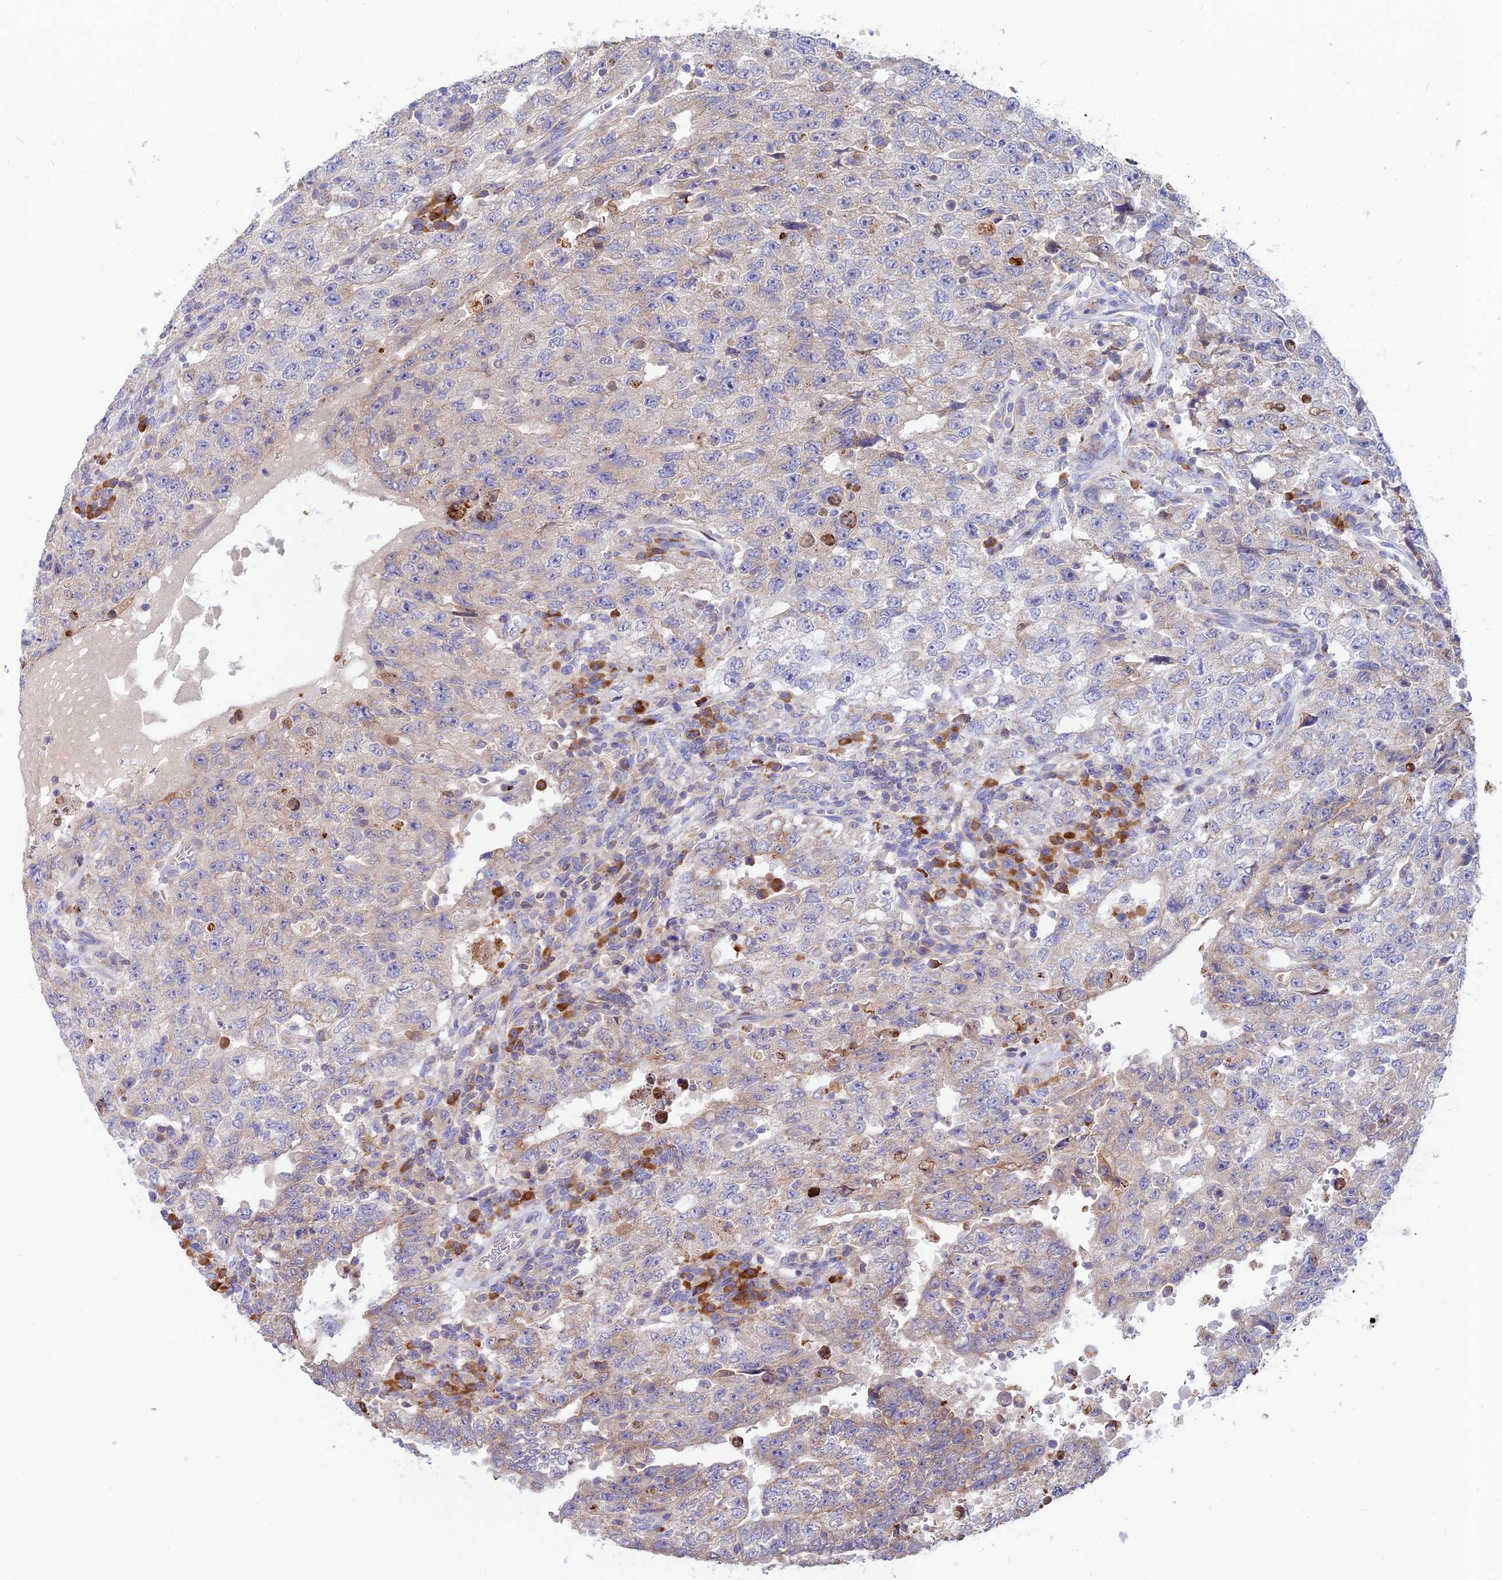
{"staining": {"intensity": "negative", "quantity": "none", "location": "none"}, "tissue": "testis cancer", "cell_type": "Tumor cells", "image_type": "cancer", "snomed": [{"axis": "morphology", "description": "Carcinoma, Embryonal, NOS"}, {"axis": "topography", "description": "Testis"}], "caption": "IHC of human testis cancer (embryonal carcinoma) displays no staining in tumor cells.", "gene": "DENND2D", "patient": {"sex": "male", "age": 26}}